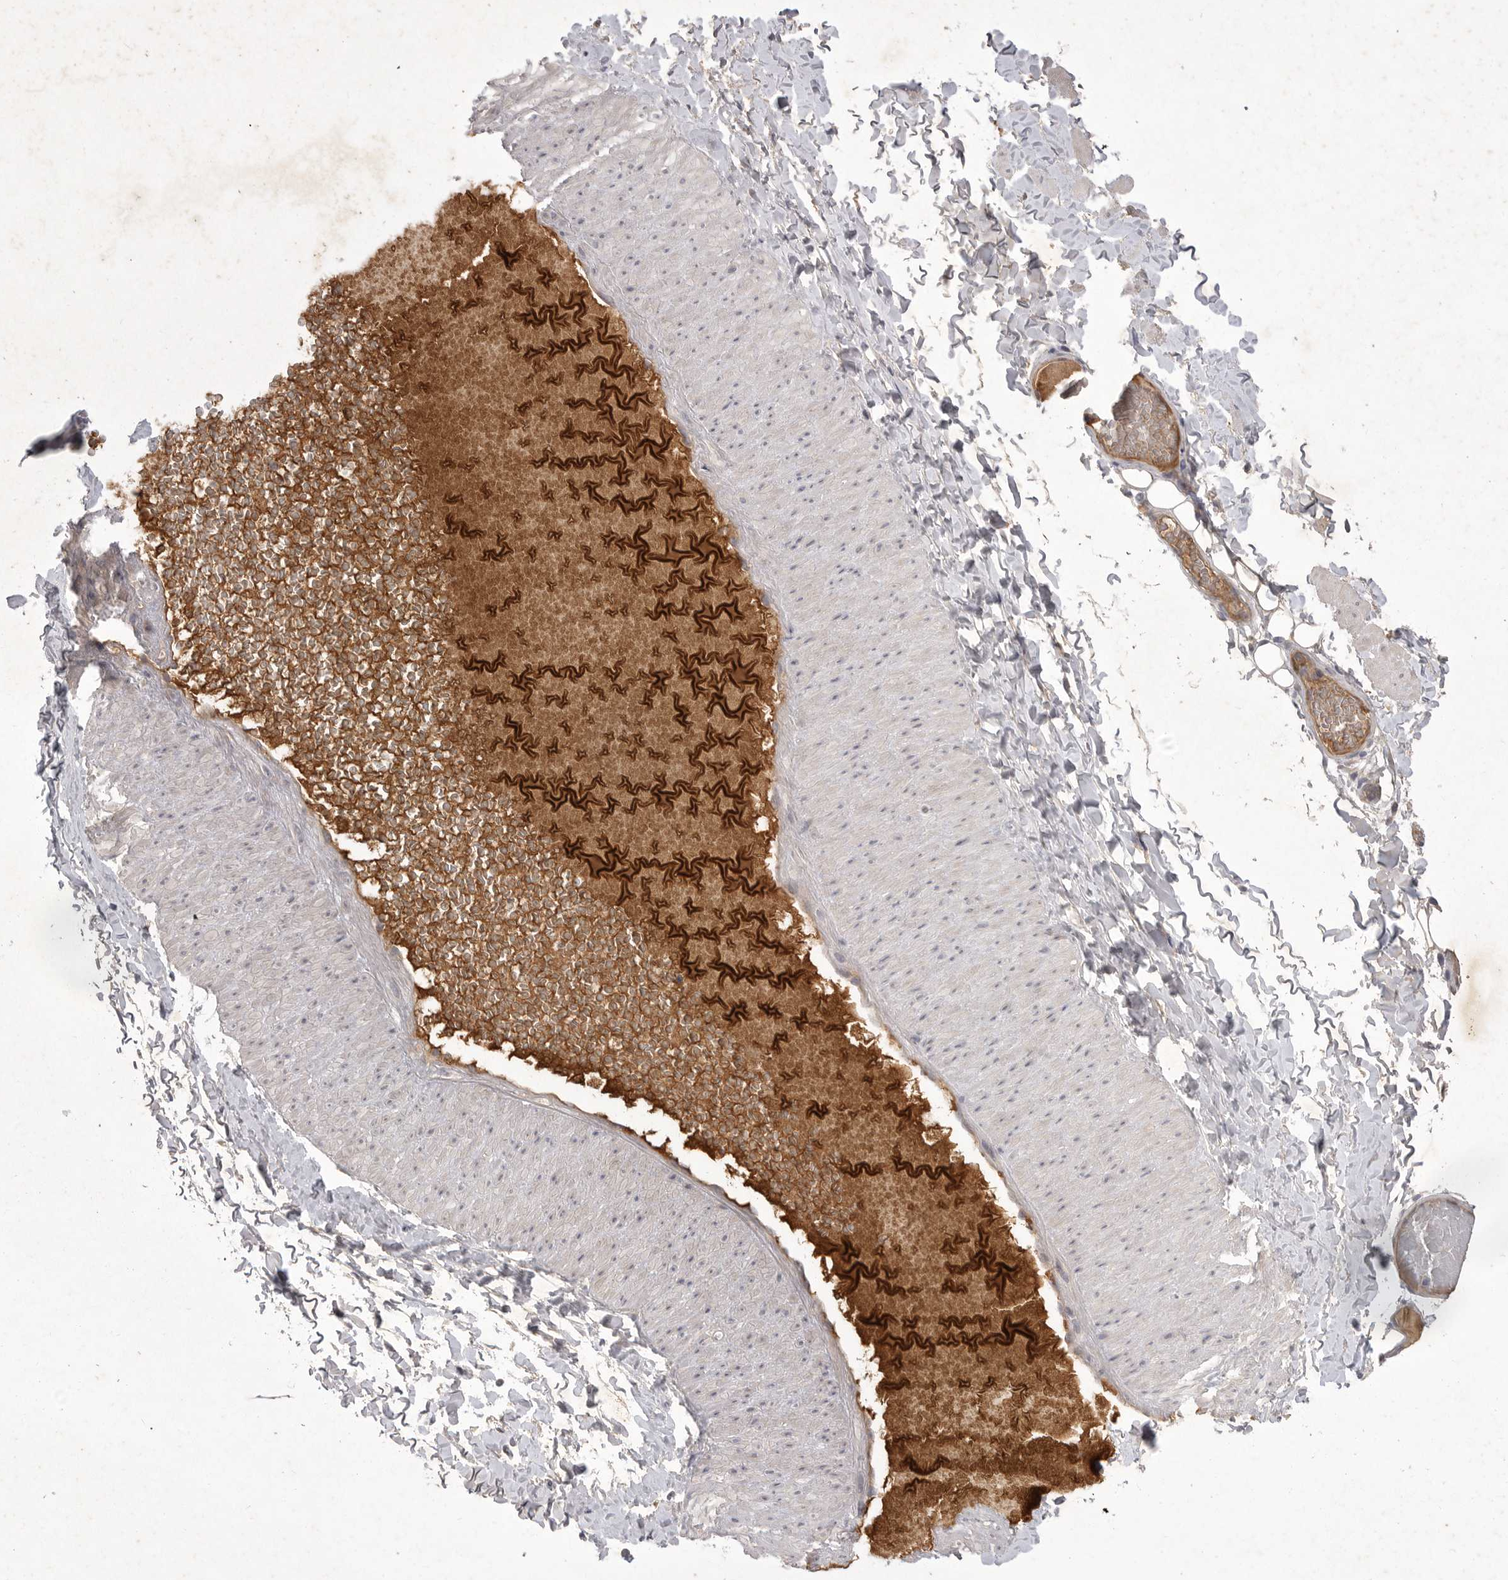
{"staining": {"intensity": "moderate", "quantity": "<25%", "location": "cytoplasmic/membranous"}, "tissue": "adipose tissue", "cell_type": "Adipocytes", "image_type": "normal", "snomed": [{"axis": "morphology", "description": "Normal tissue, NOS"}, {"axis": "topography", "description": "Adipose tissue"}, {"axis": "topography", "description": "Vascular tissue"}, {"axis": "topography", "description": "Peripheral nerve tissue"}], "caption": "The image shows immunohistochemical staining of benign adipose tissue. There is moderate cytoplasmic/membranous positivity is seen in about <25% of adipocytes.", "gene": "DHDDS", "patient": {"sex": "male", "age": 25}}